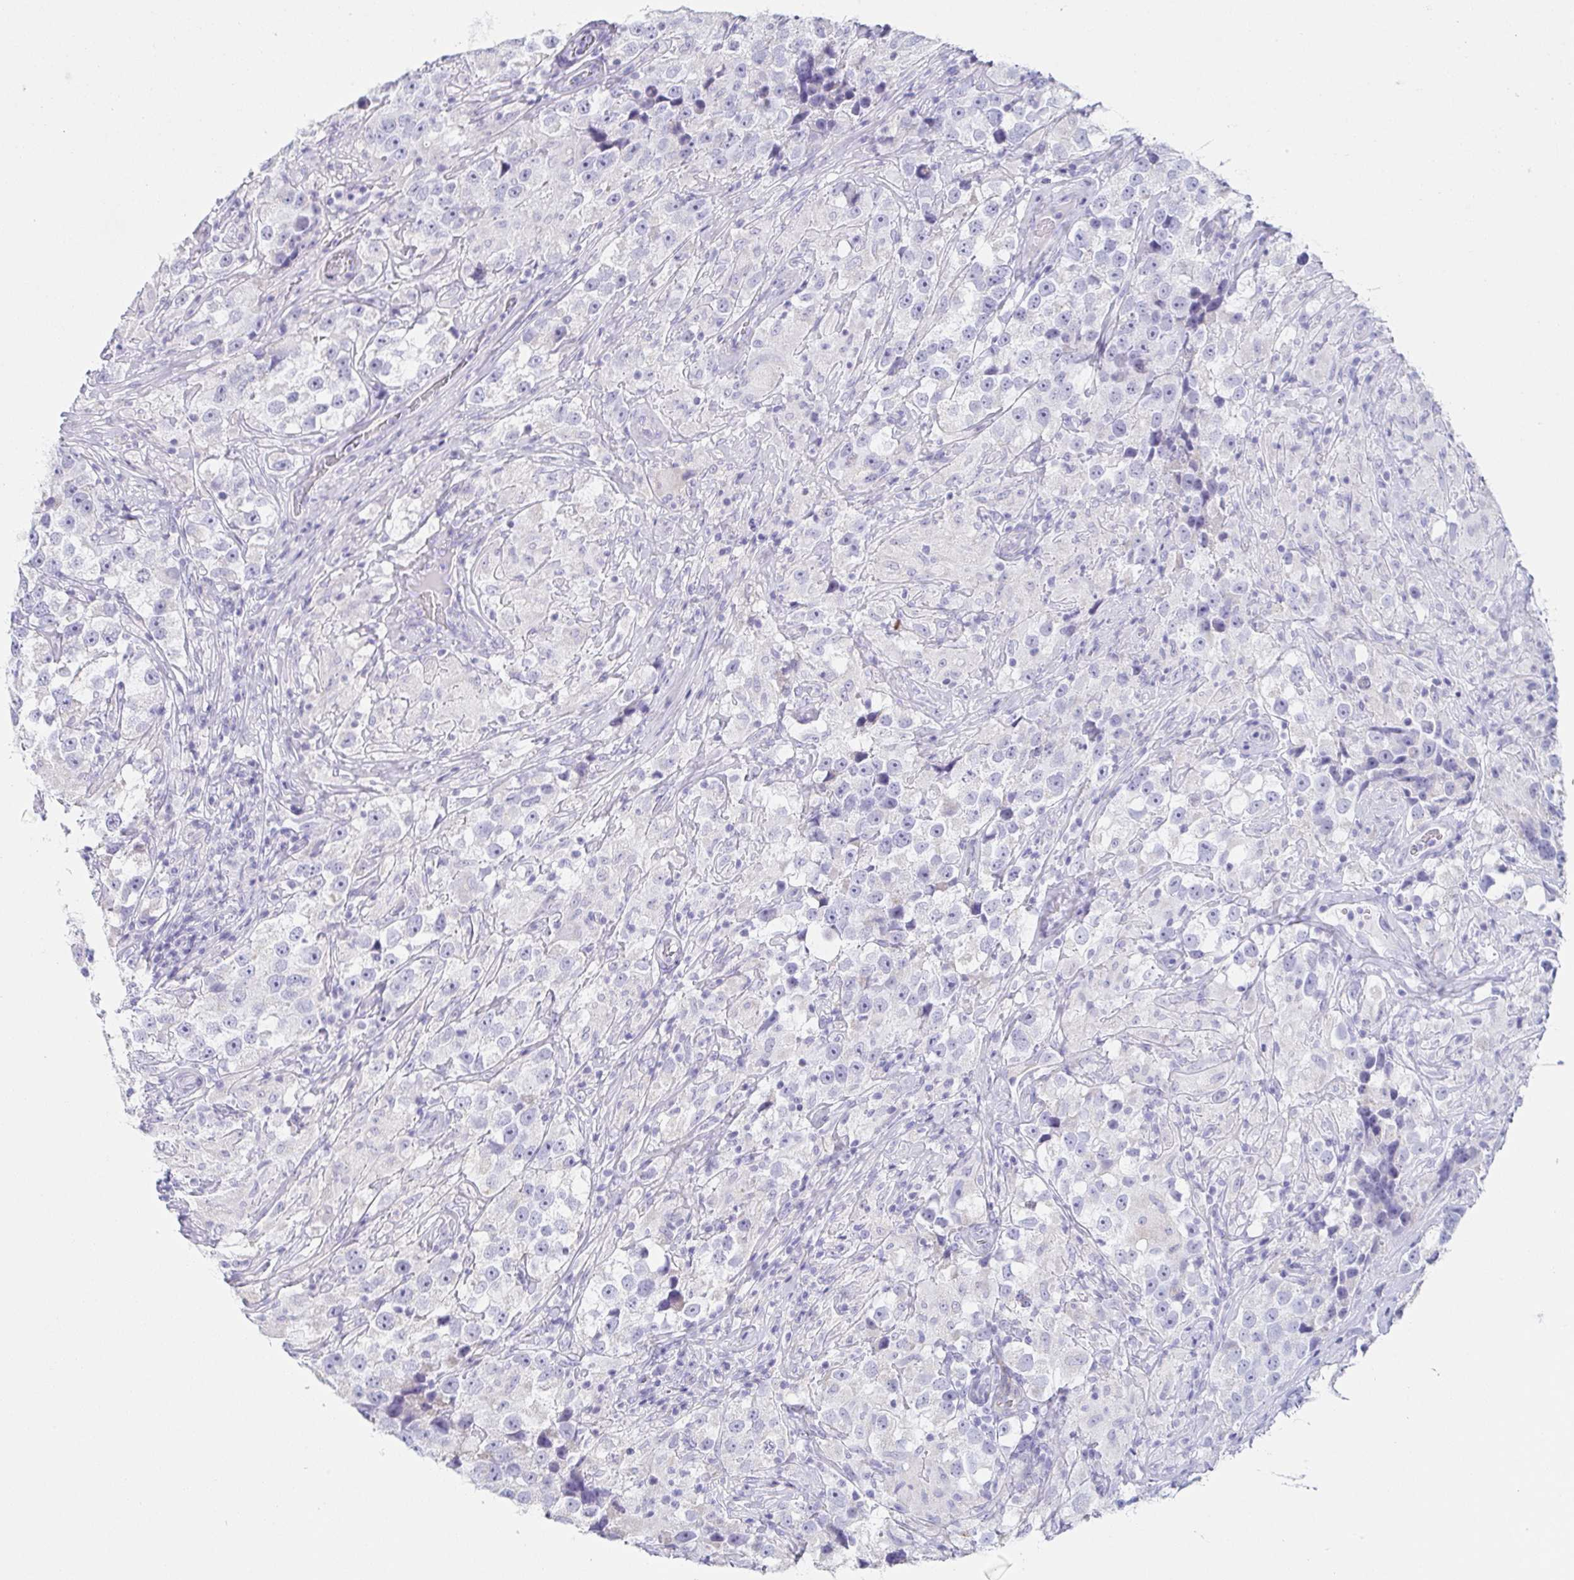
{"staining": {"intensity": "negative", "quantity": "none", "location": "none"}, "tissue": "testis cancer", "cell_type": "Tumor cells", "image_type": "cancer", "snomed": [{"axis": "morphology", "description": "Seminoma, NOS"}, {"axis": "topography", "description": "Testis"}], "caption": "The immunohistochemistry photomicrograph has no significant staining in tumor cells of testis cancer (seminoma) tissue.", "gene": "PRR27", "patient": {"sex": "male", "age": 46}}